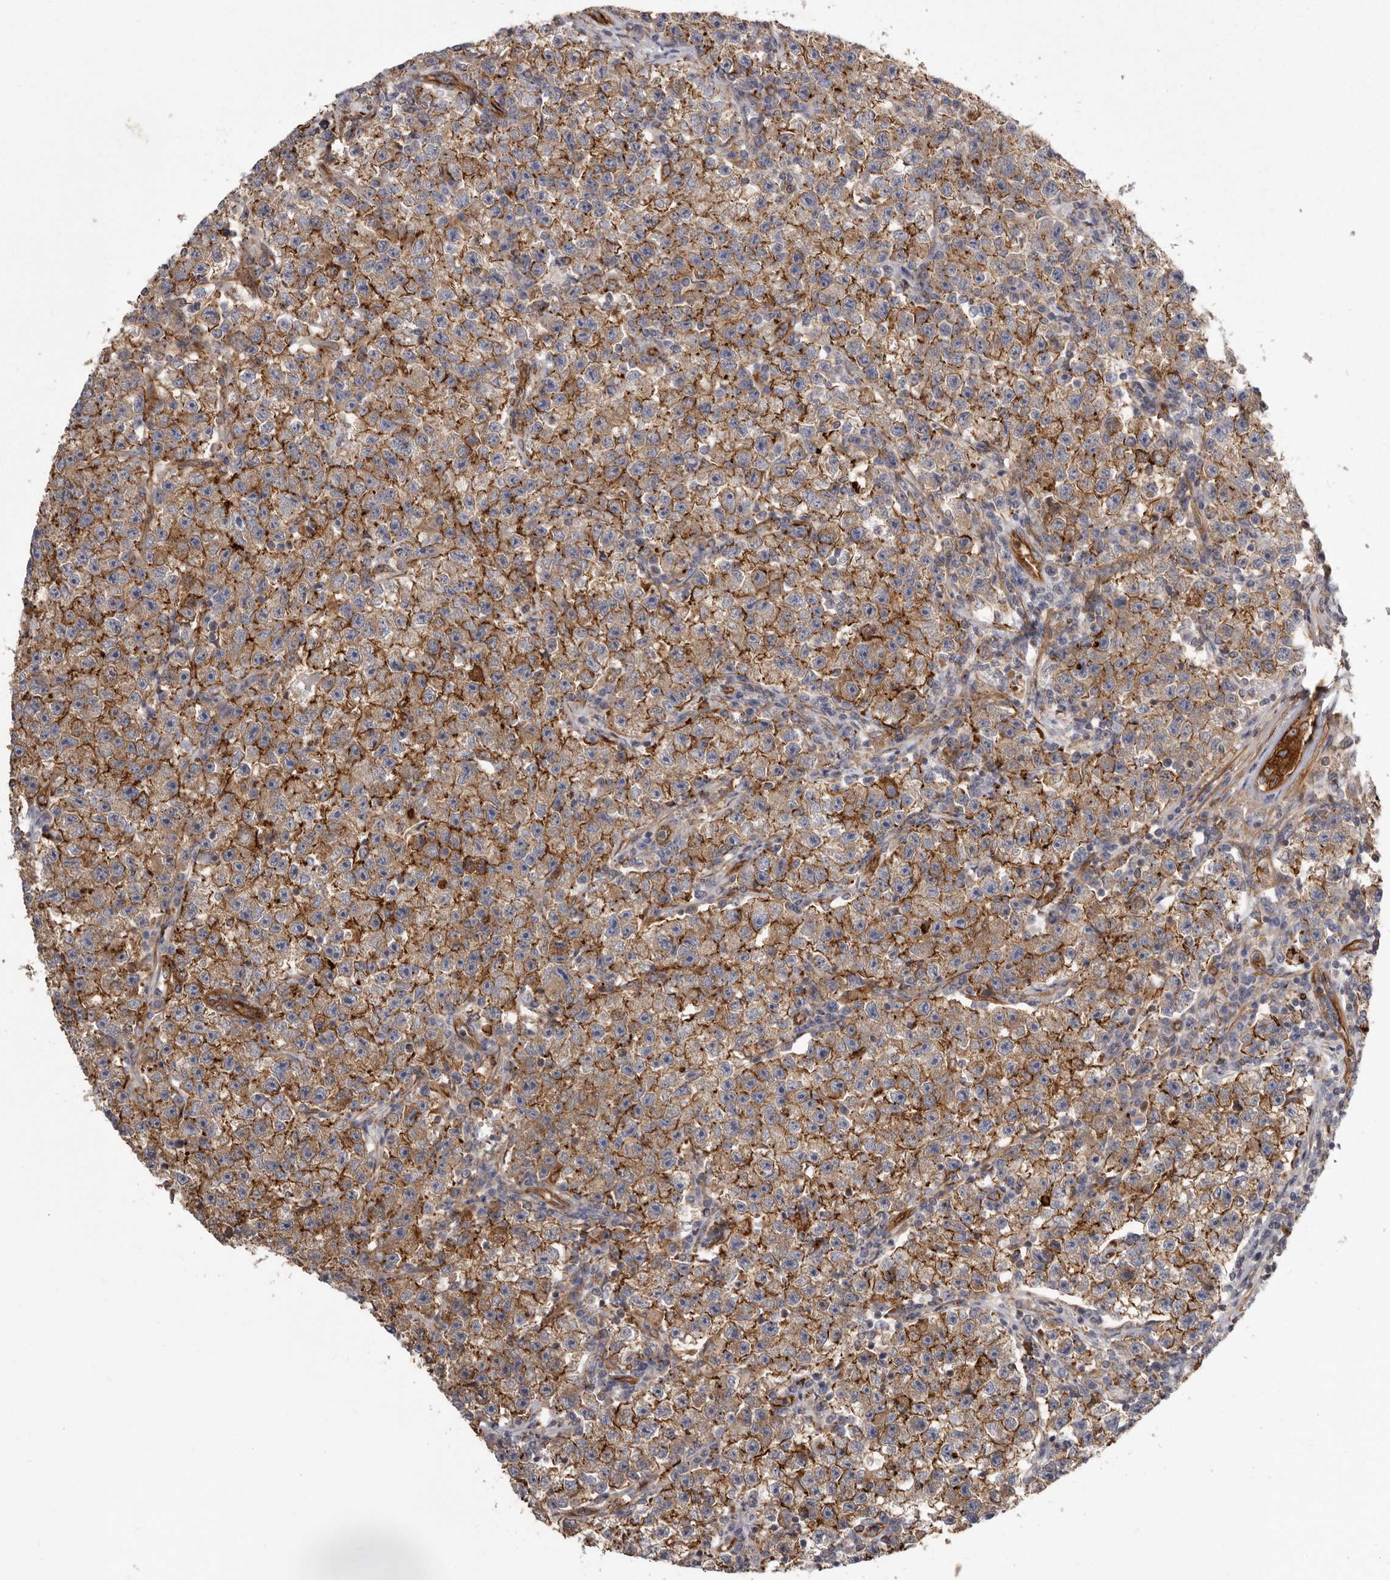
{"staining": {"intensity": "strong", "quantity": ">75%", "location": "cytoplasmic/membranous"}, "tissue": "testis cancer", "cell_type": "Tumor cells", "image_type": "cancer", "snomed": [{"axis": "morphology", "description": "Seminoma, NOS"}, {"axis": "topography", "description": "Testis"}], "caption": "The image reveals a brown stain indicating the presence of a protein in the cytoplasmic/membranous of tumor cells in testis seminoma.", "gene": "ENAH", "patient": {"sex": "male", "age": 22}}